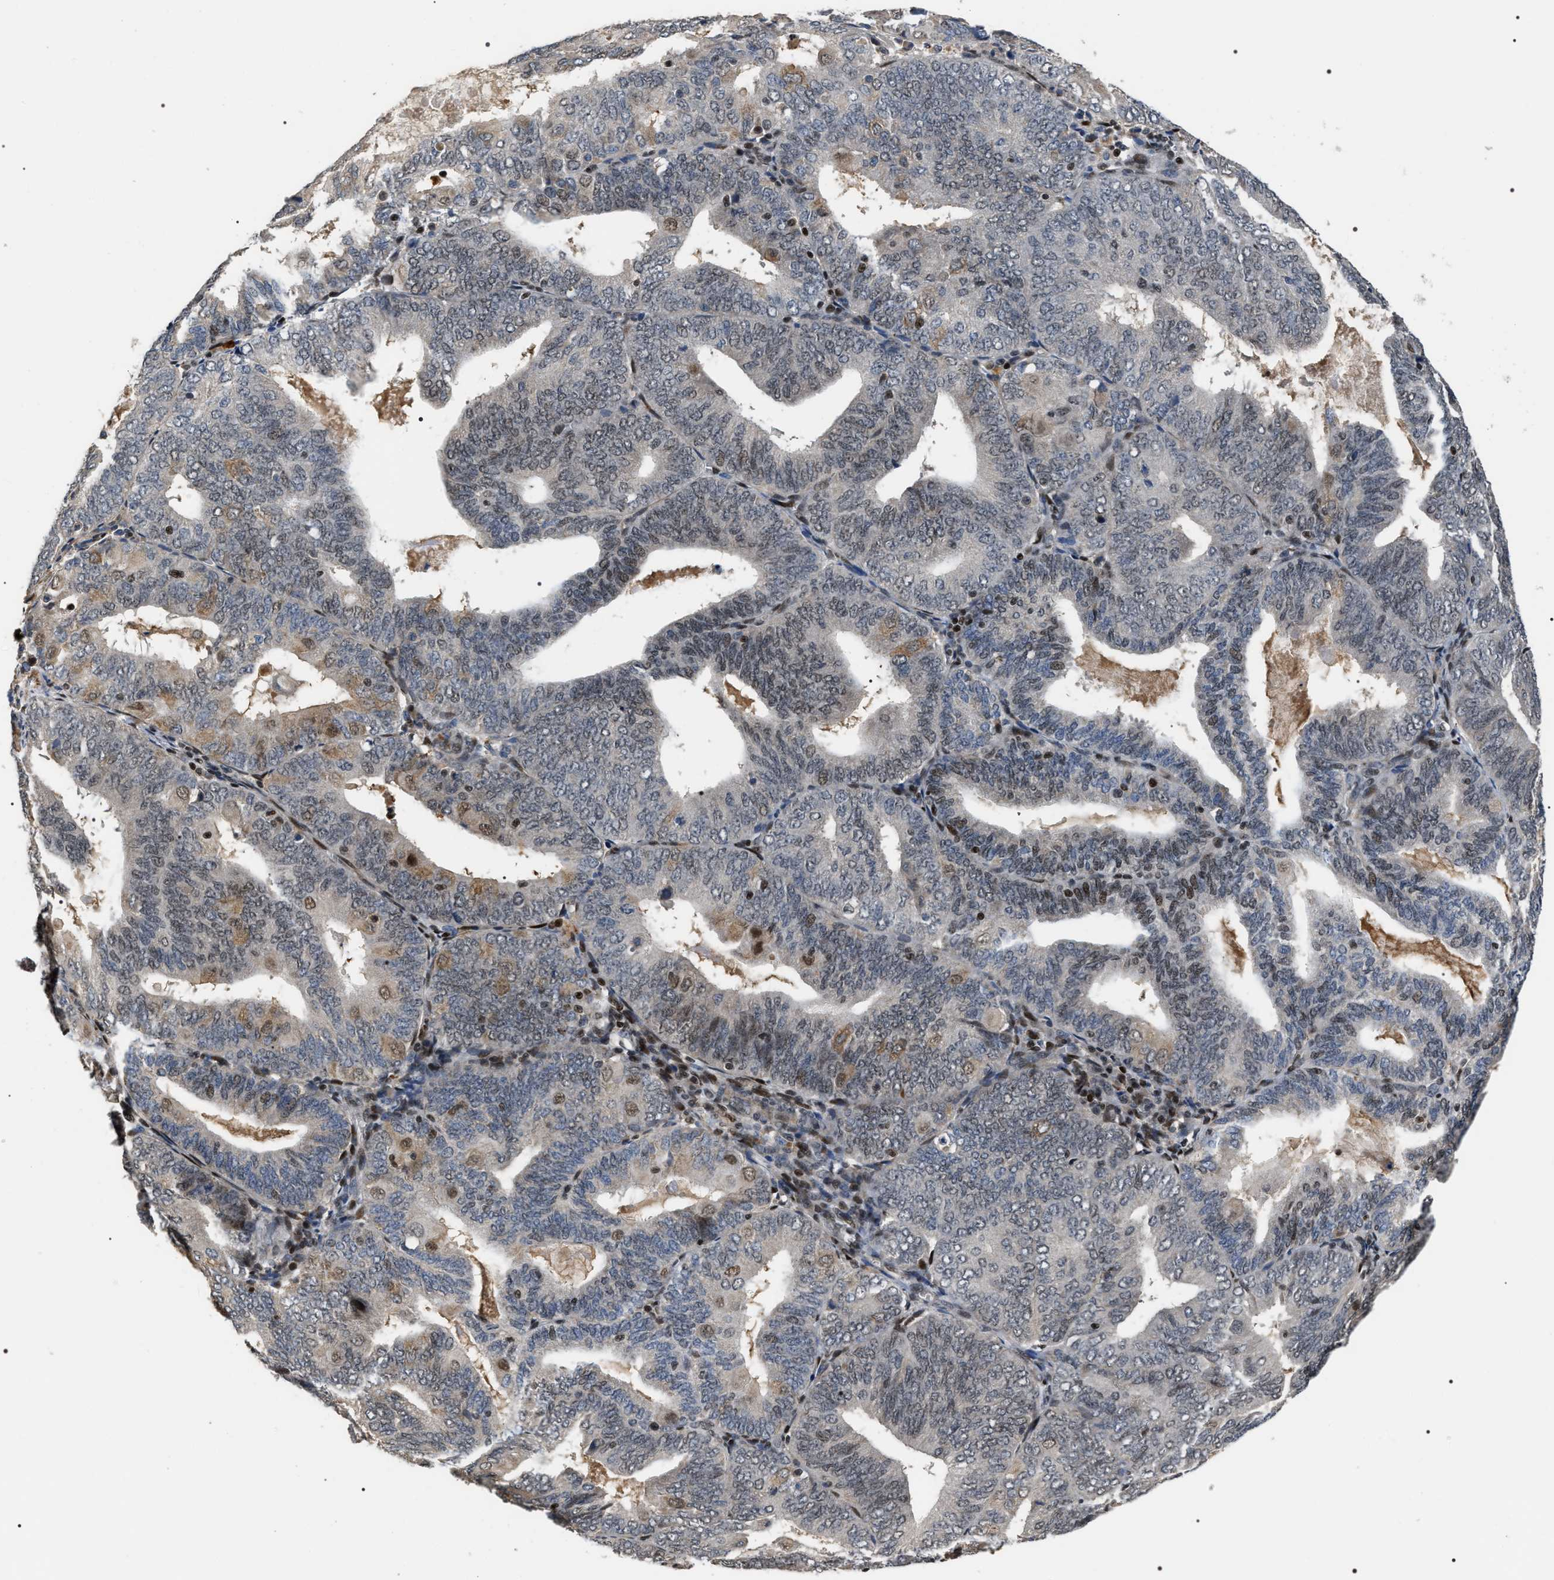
{"staining": {"intensity": "moderate", "quantity": "<25%", "location": "cytoplasmic/membranous,nuclear"}, "tissue": "endometrial cancer", "cell_type": "Tumor cells", "image_type": "cancer", "snomed": [{"axis": "morphology", "description": "Adenocarcinoma, NOS"}, {"axis": "topography", "description": "Endometrium"}], "caption": "Adenocarcinoma (endometrial) stained for a protein (brown) reveals moderate cytoplasmic/membranous and nuclear positive staining in about <25% of tumor cells.", "gene": "C7orf25", "patient": {"sex": "female", "age": 81}}